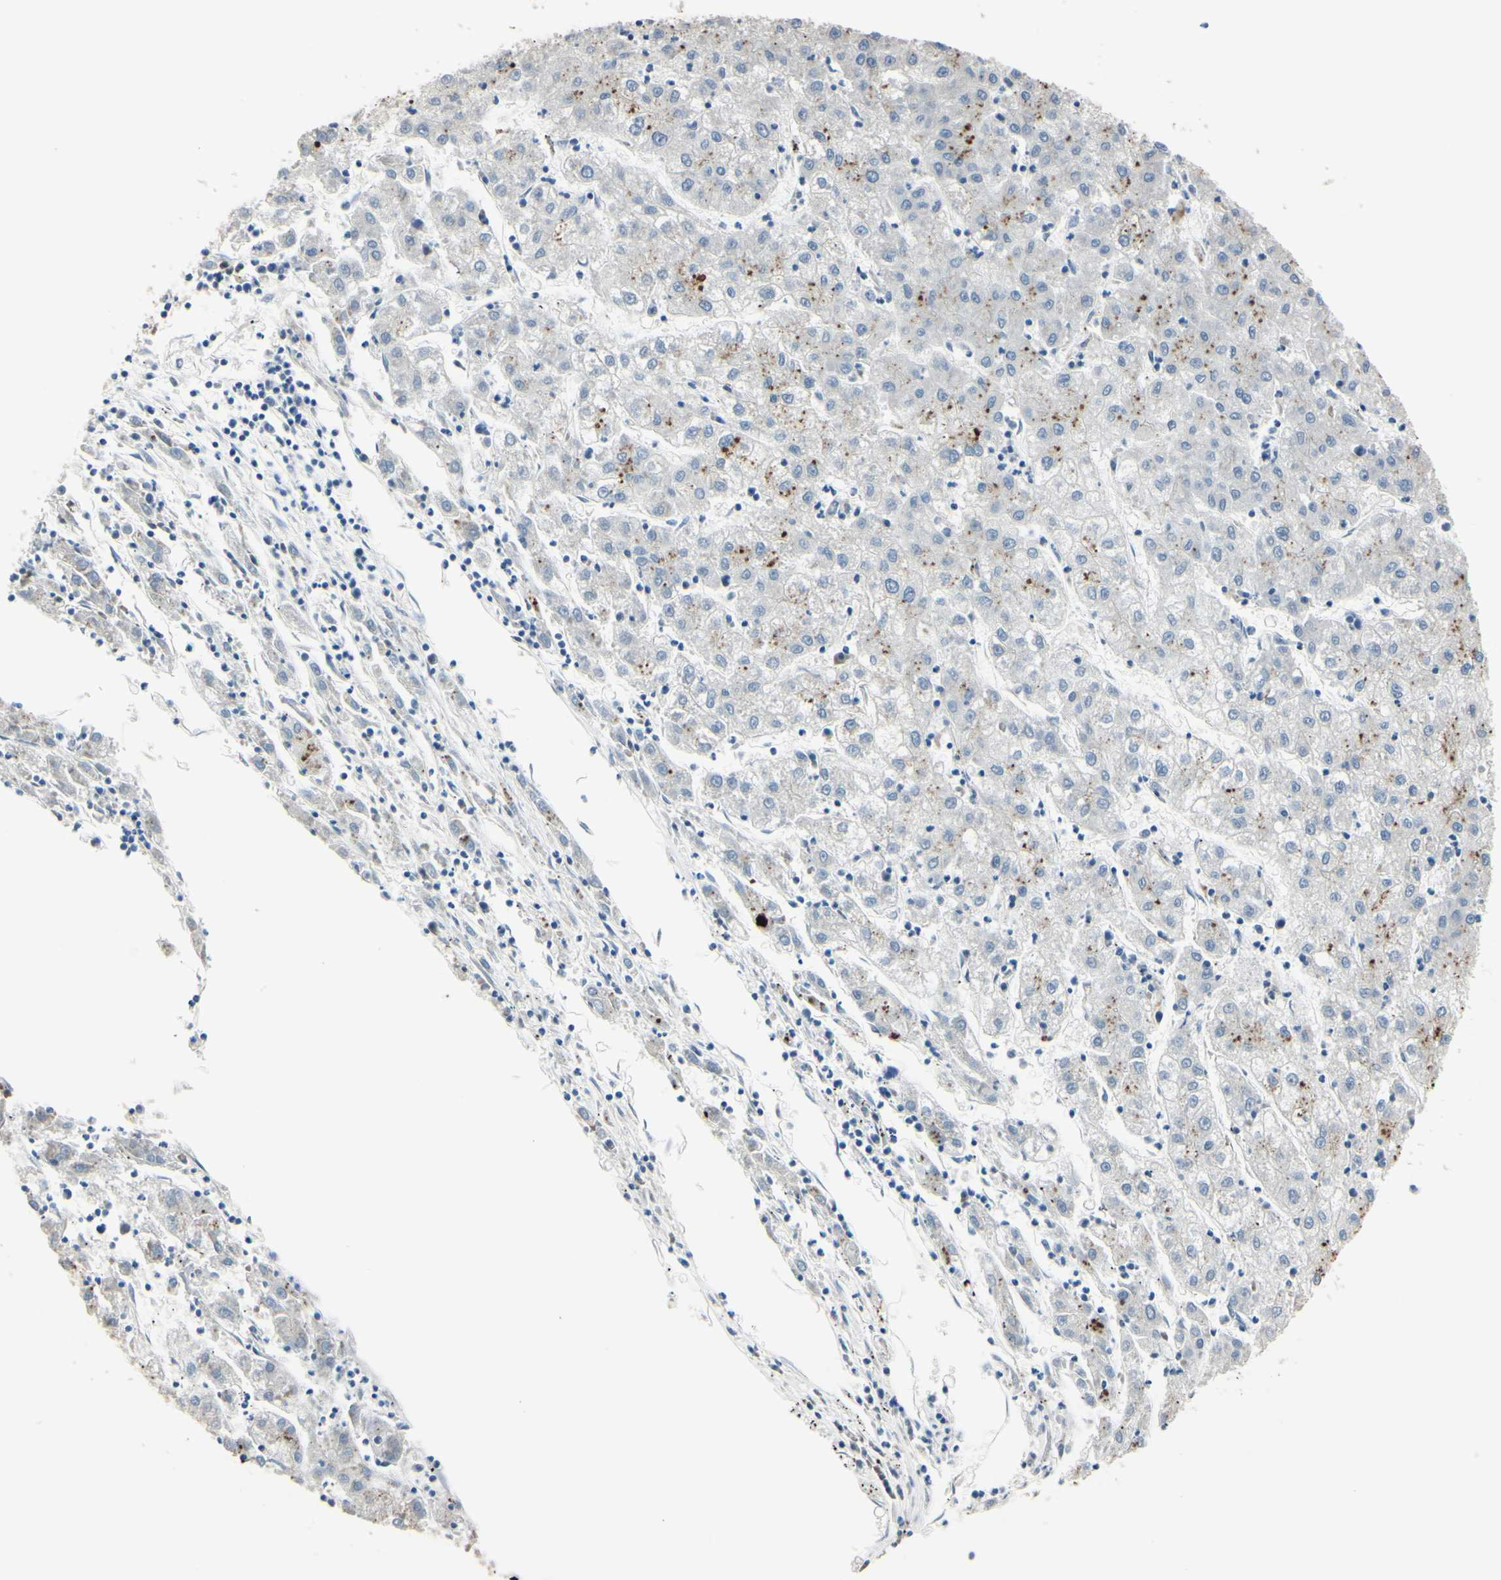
{"staining": {"intensity": "negative", "quantity": "none", "location": "none"}, "tissue": "liver cancer", "cell_type": "Tumor cells", "image_type": "cancer", "snomed": [{"axis": "morphology", "description": "Carcinoma, Hepatocellular, NOS"}, {"axis": "topography", "description": "Liver"}], "caption": "IHC of hepatocellular carcinoma (liver) shows no expression in tumor cells.", "gene": "ANGPTL1", "patient": {"sex": "male", "age": 72}}